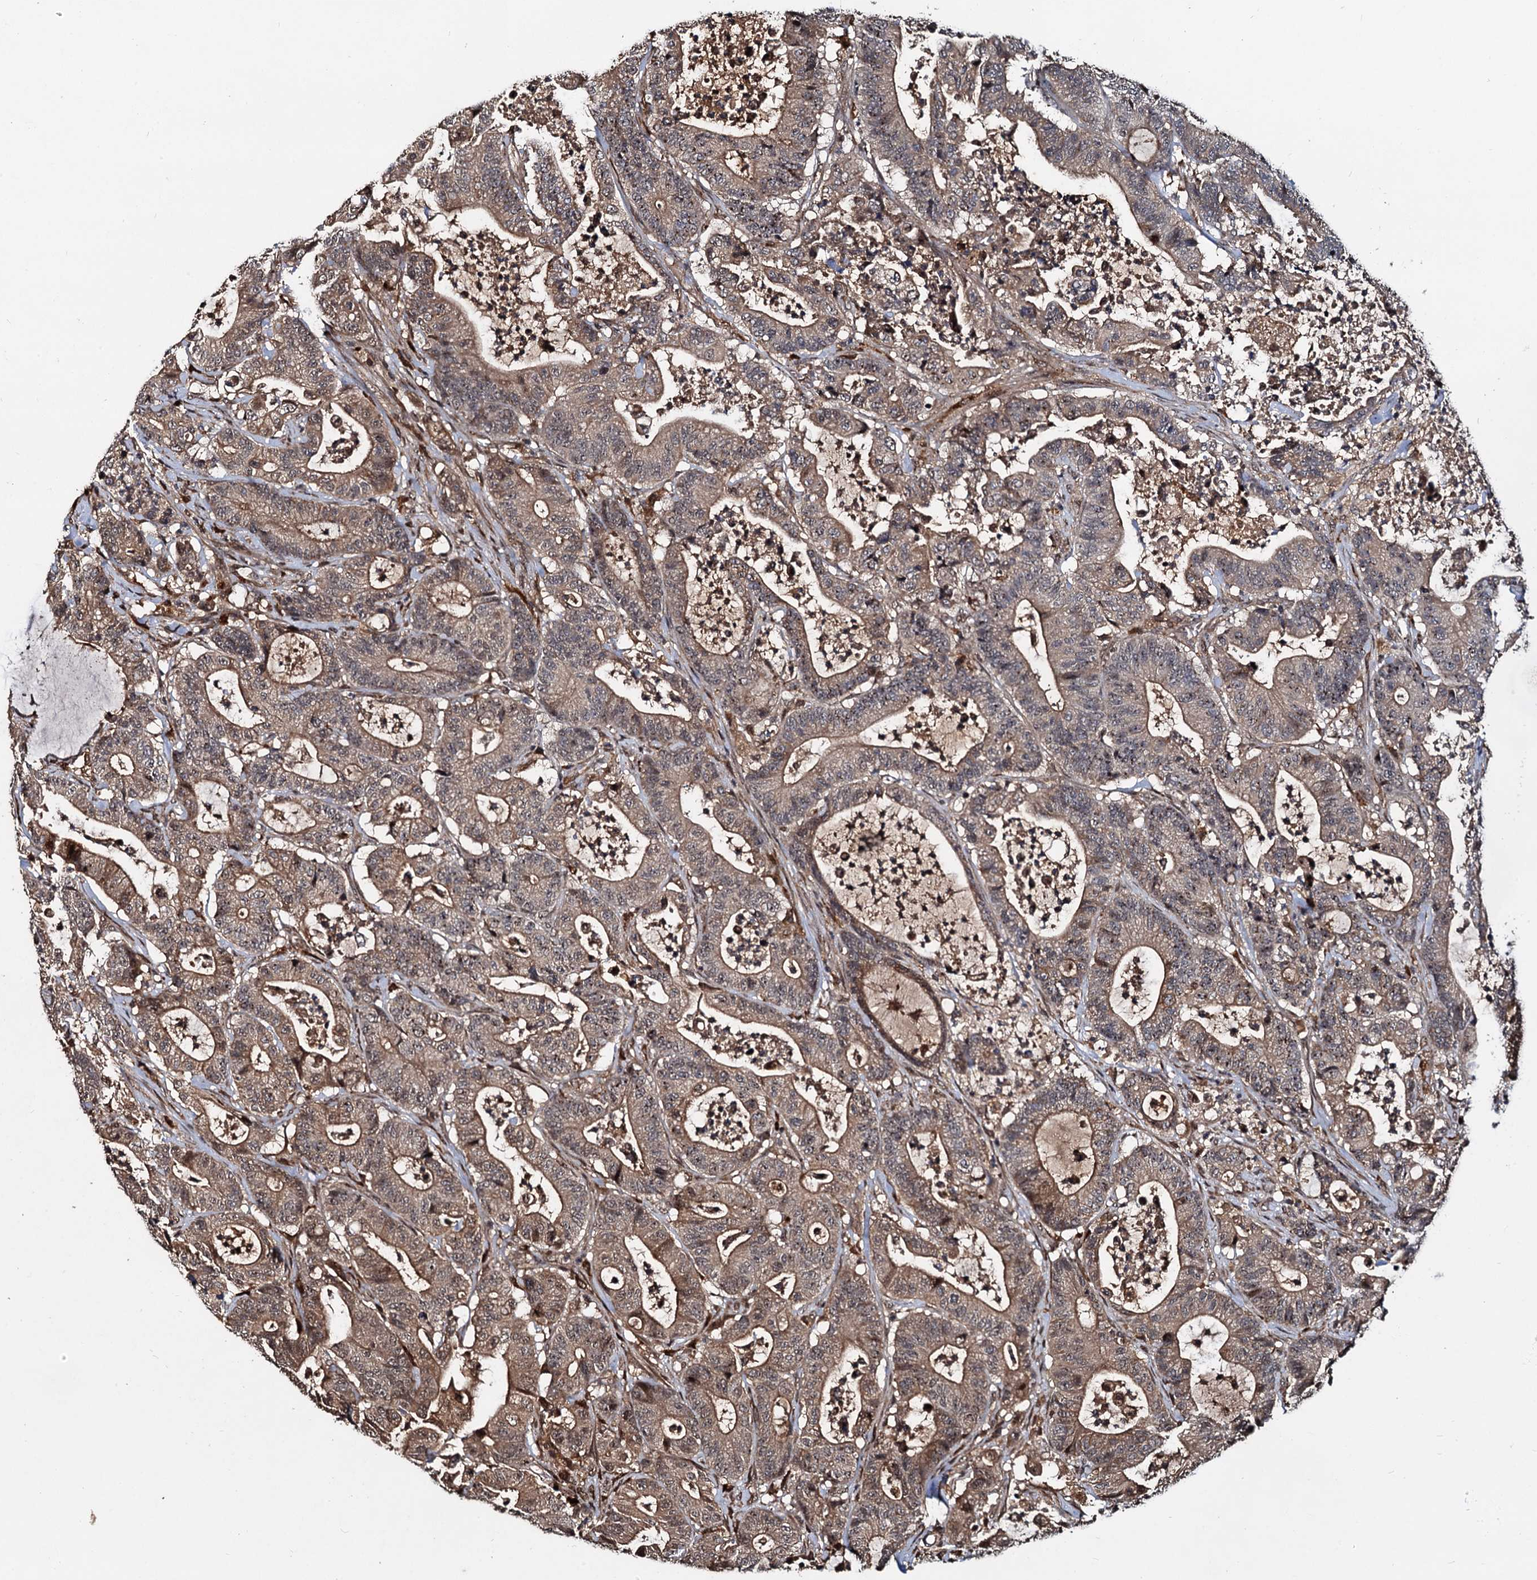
{"staining": {"intensity": "moderate", "quantity": "25%-75%", "location": "cytoplasmic/membranous"}, "tissue": "colorectal cancer", "cell_type": "Tumor cells", "image_type": "cancer", "snomed": [{"axis": "morphology", "description": "Adenocarcinoma, NOS"}, {"axis": "topography", "description": "Colon"}], "caption": "Protein staining of colorectal adenocarcinoma tissue displays moderate cytoplasmic/membranous staining in about 25%-75% of tumor cells.", "gene": "CEP192", "patient": {"sex": "female", "age": 84}}